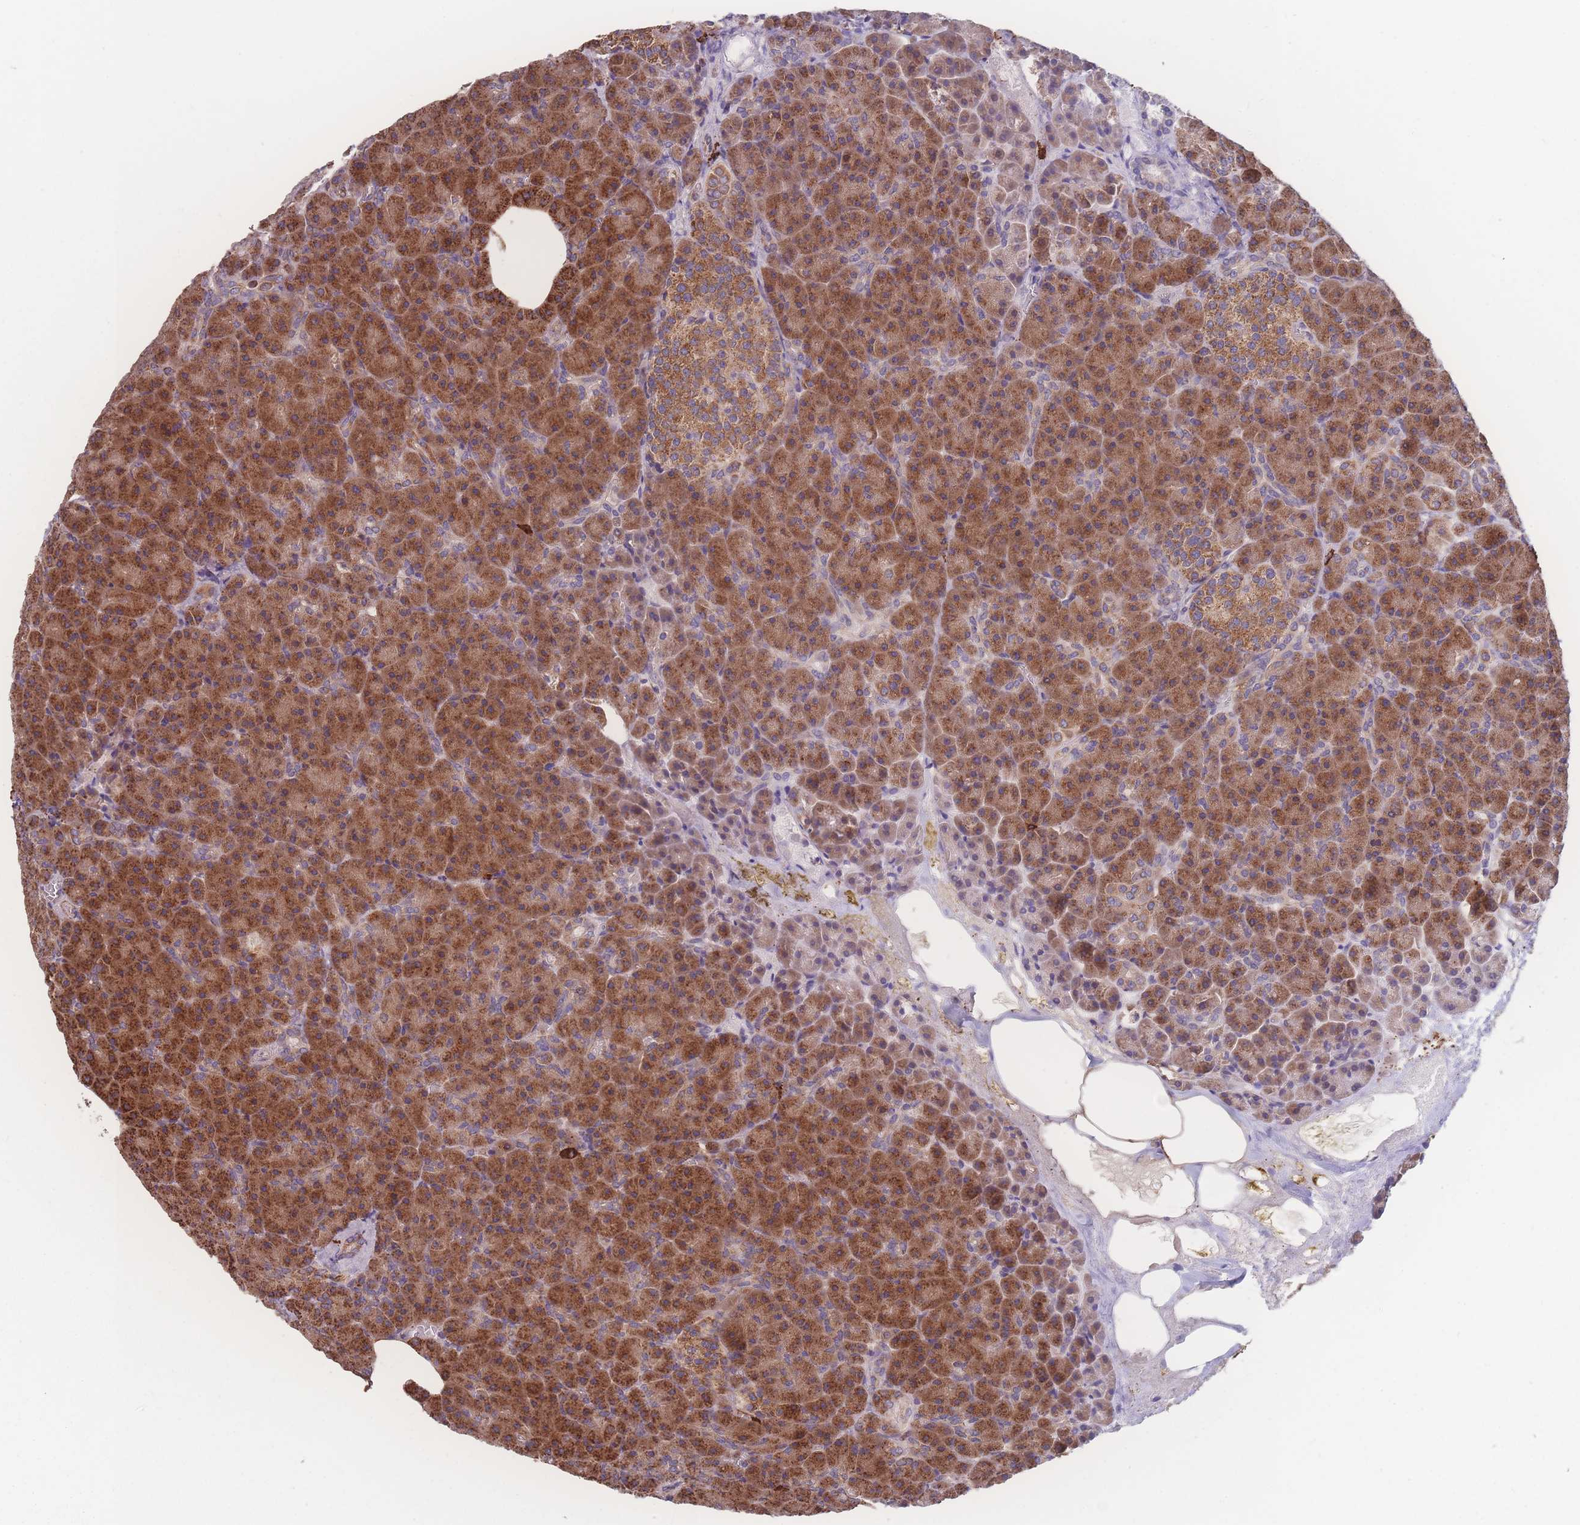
{"staining": {"intensity": "strong", "quantity": ">75%", "location": "cytoplasmic/membranous"}, "tissue": "pancreas", "cell_type": "Exocrine glandular cells", "image_type": "normal", "snomed": [{"axis": "morphology", "description": "Normal tissue, NOS"}, {"axis": "topography", "description": "Pancreas"}], "caption": "Brown immunohistochemical staining in normal pancreas demonstrates strong cytoplasmic/membranous staining in approximately >75% of exocrine glandular cells. Immunohistochemistry (ihc) stains the protein of interest in brown and the nuclei are stained blue.", "gene": "SGSM3", "patient": {"sex": "female", "age": 74}}